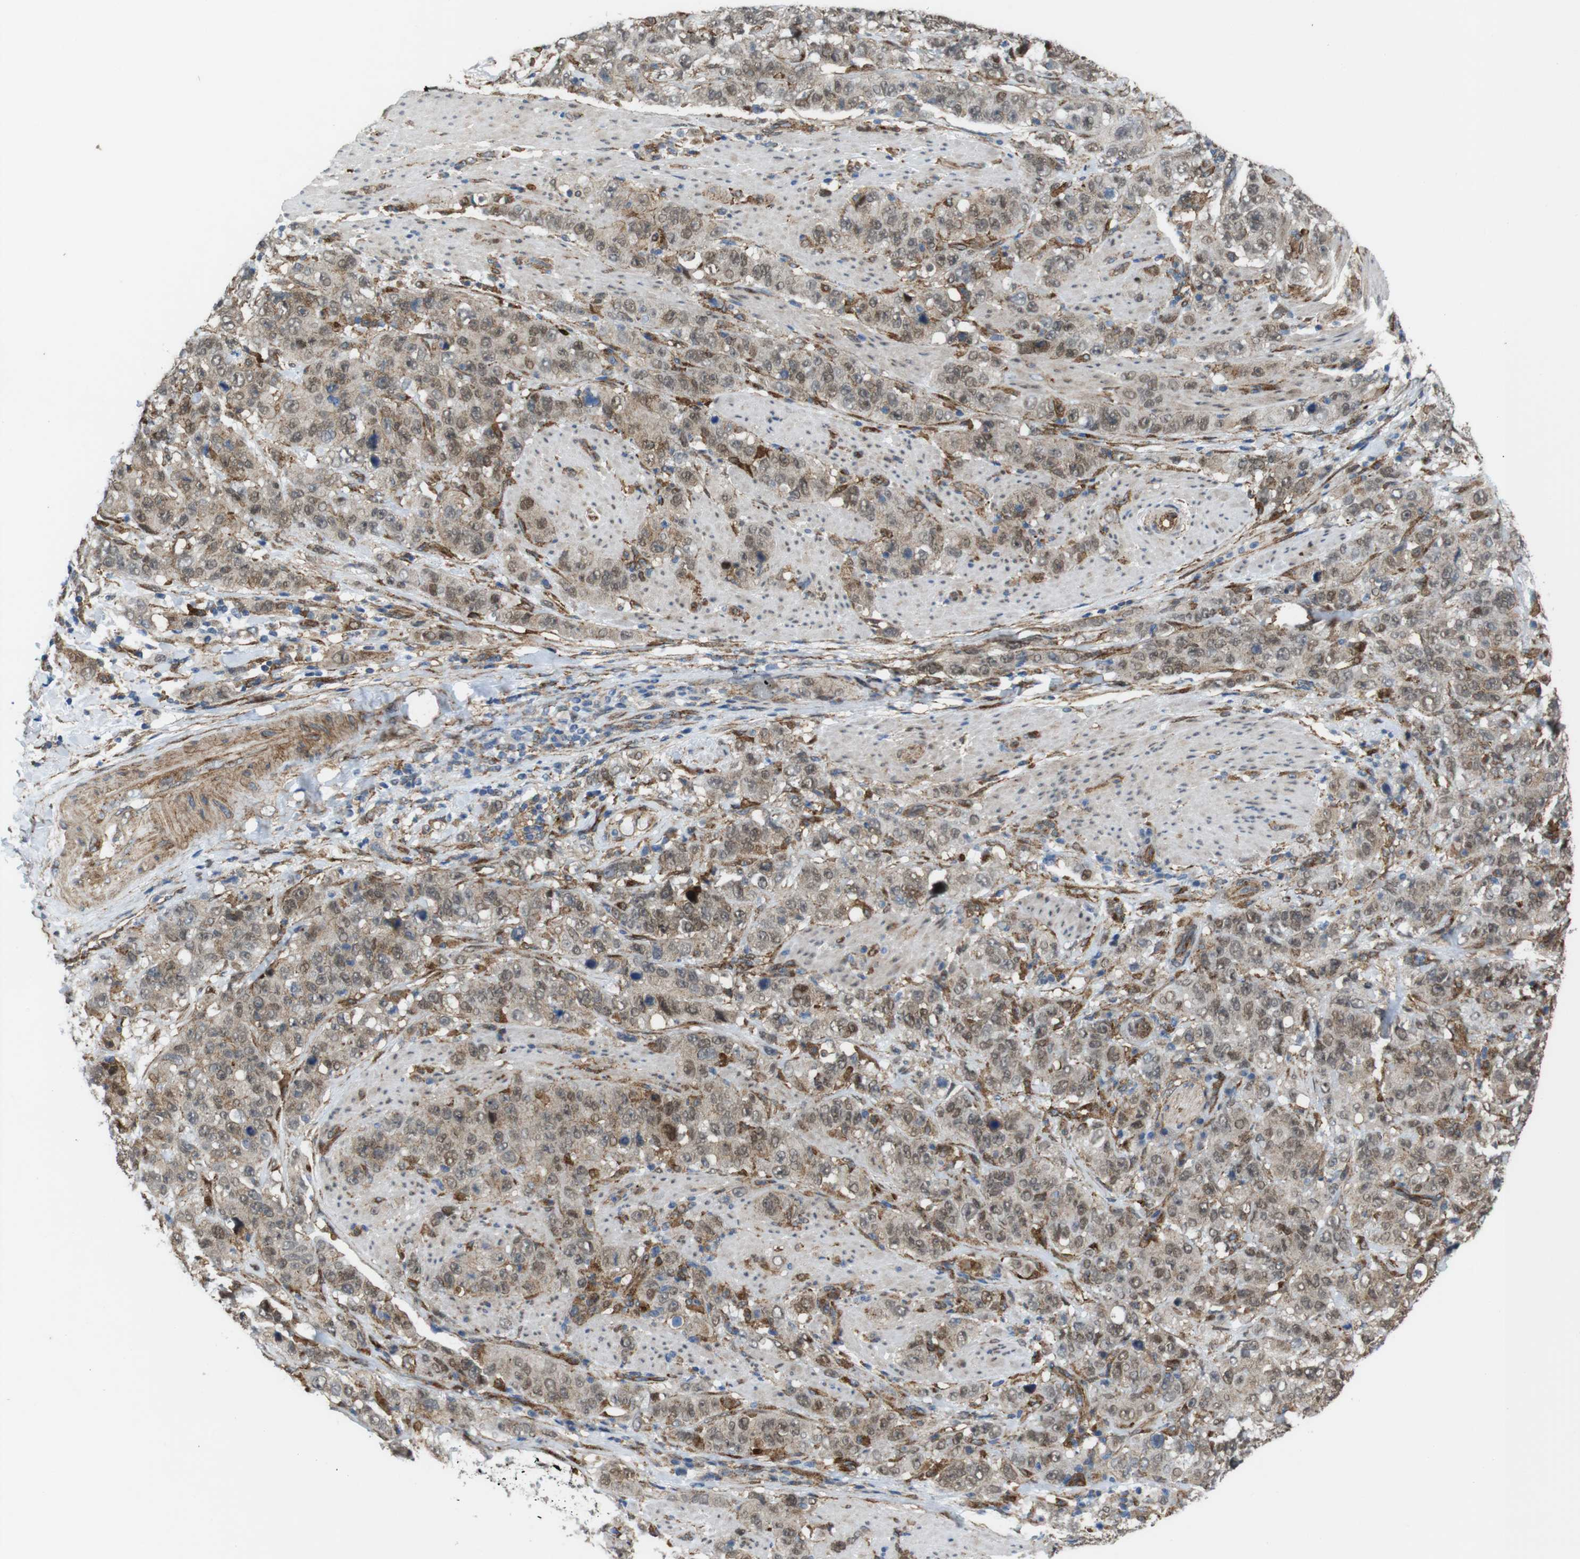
{"staining": {"intensity": "moderate", "quantity": ">75%", "location": "cytoplasmic/membranous"}, "tissue": "stomach cancer", "cell_type": "Tumor cells", "image_type": "cancer", "snomed": [{"axis": "morphology", "description": "Adenocarcinoma, NOS"}, {"axis": "topography", "description": "Stomach"}], "caption": "This is an image of immunohistochemistry staining of stomach cancer (adenocarcinoma), which shows moderate staining in the cytoplasmic/membranous of tumor cells.", "gene": "PTGER4", "patient": {"sex": "male", "age": 48}}